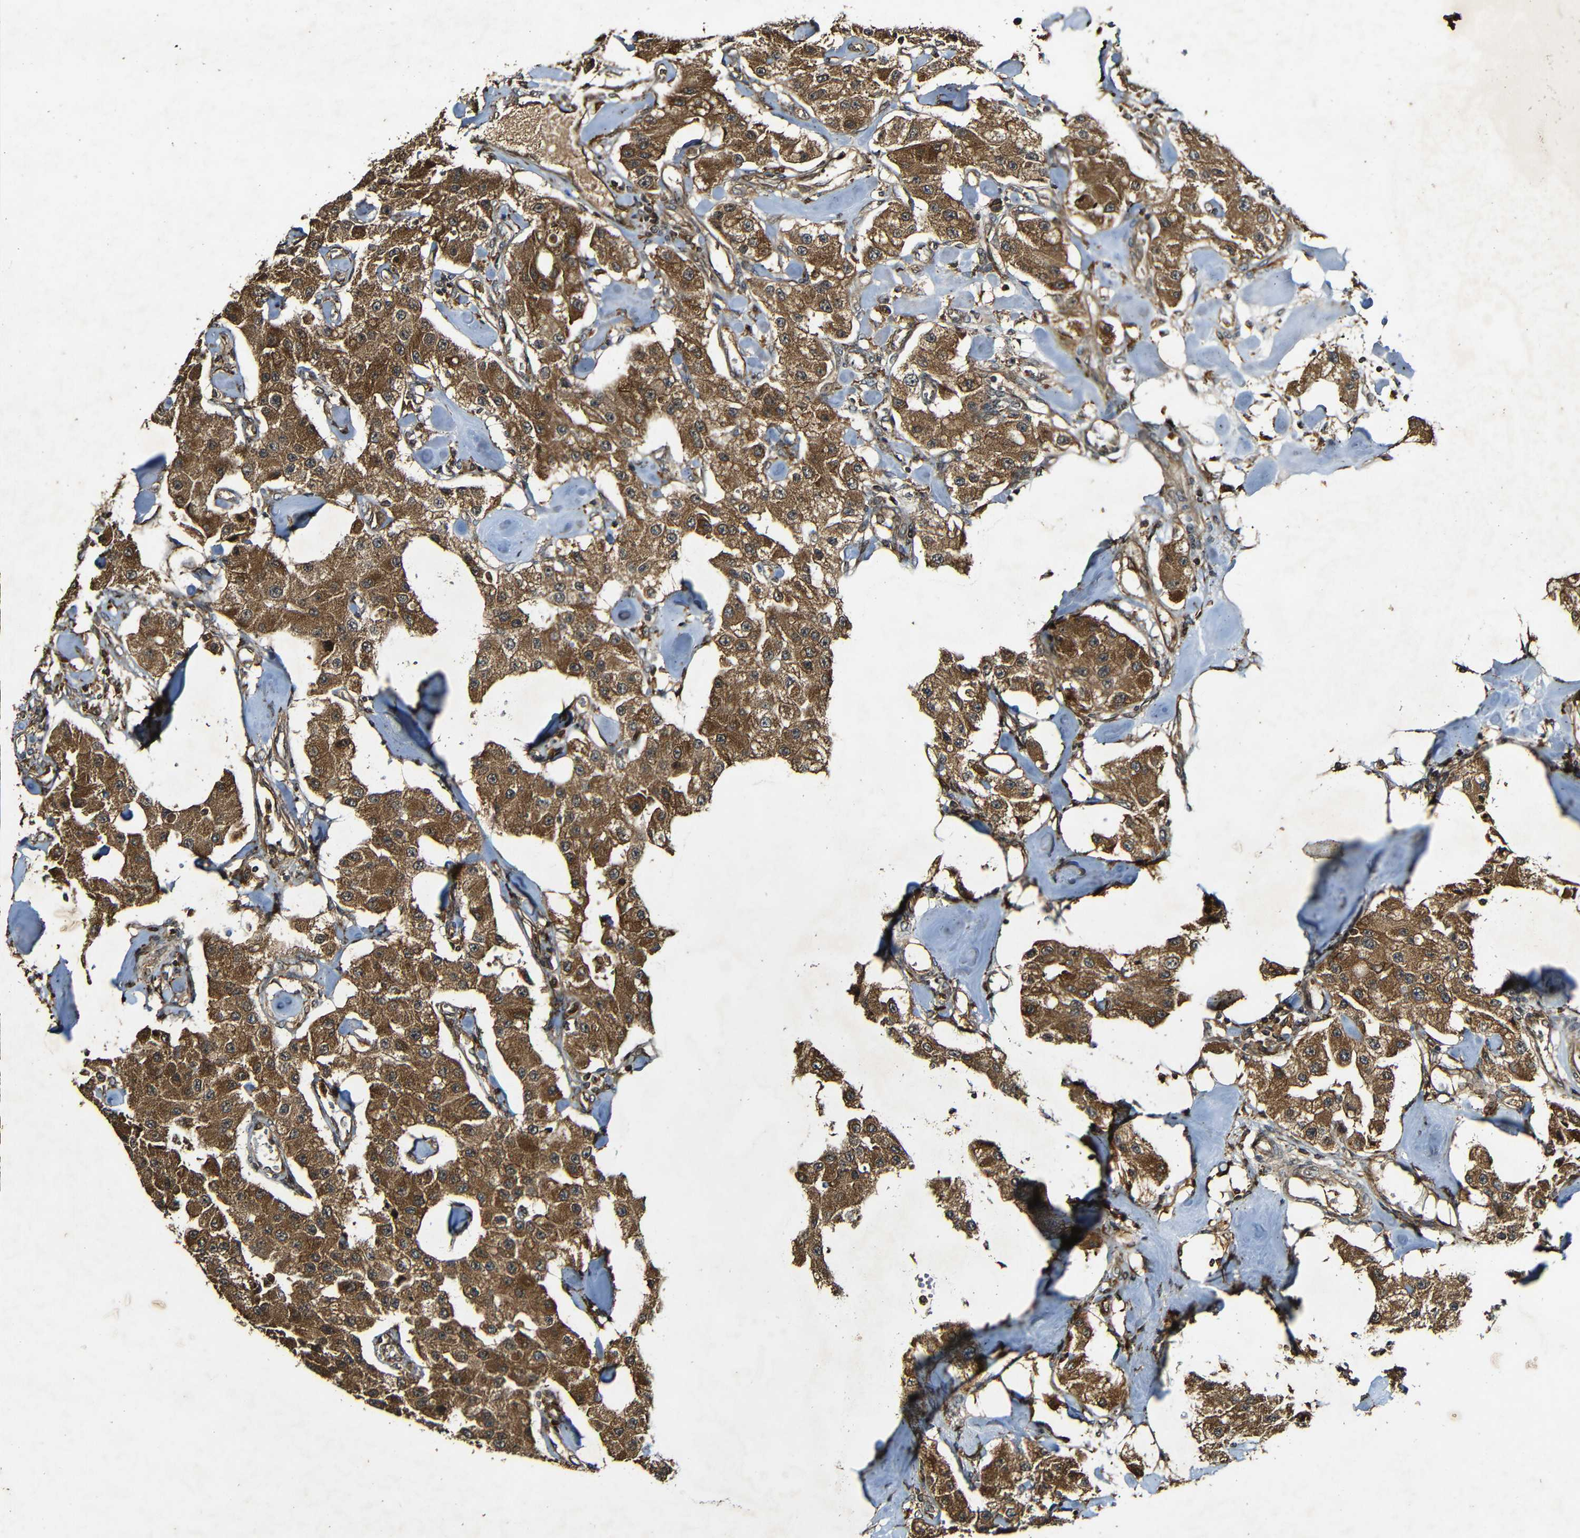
{"staining": {"intensity": "moderate", "quantity": ">75%", "location": "cytoplasmic/membranous"}, "tissue": "carcinoid", "cell_type": "Tumor cells", "image_type": "cancer", "snomed": [{"axis": "morphology", "description": "Carcinoid, malignant, NOS"}, {"axis": "topography", "description": "Pancreas"}], "caption": "This histopathology image exhibits IHC staining of carcinoid (malignant), with medium moderate cytoplasmic/membranous expression in about >75% of tumor cells.", "gene": "CASP8", "patient": {"sex": "male", "age": 41}}